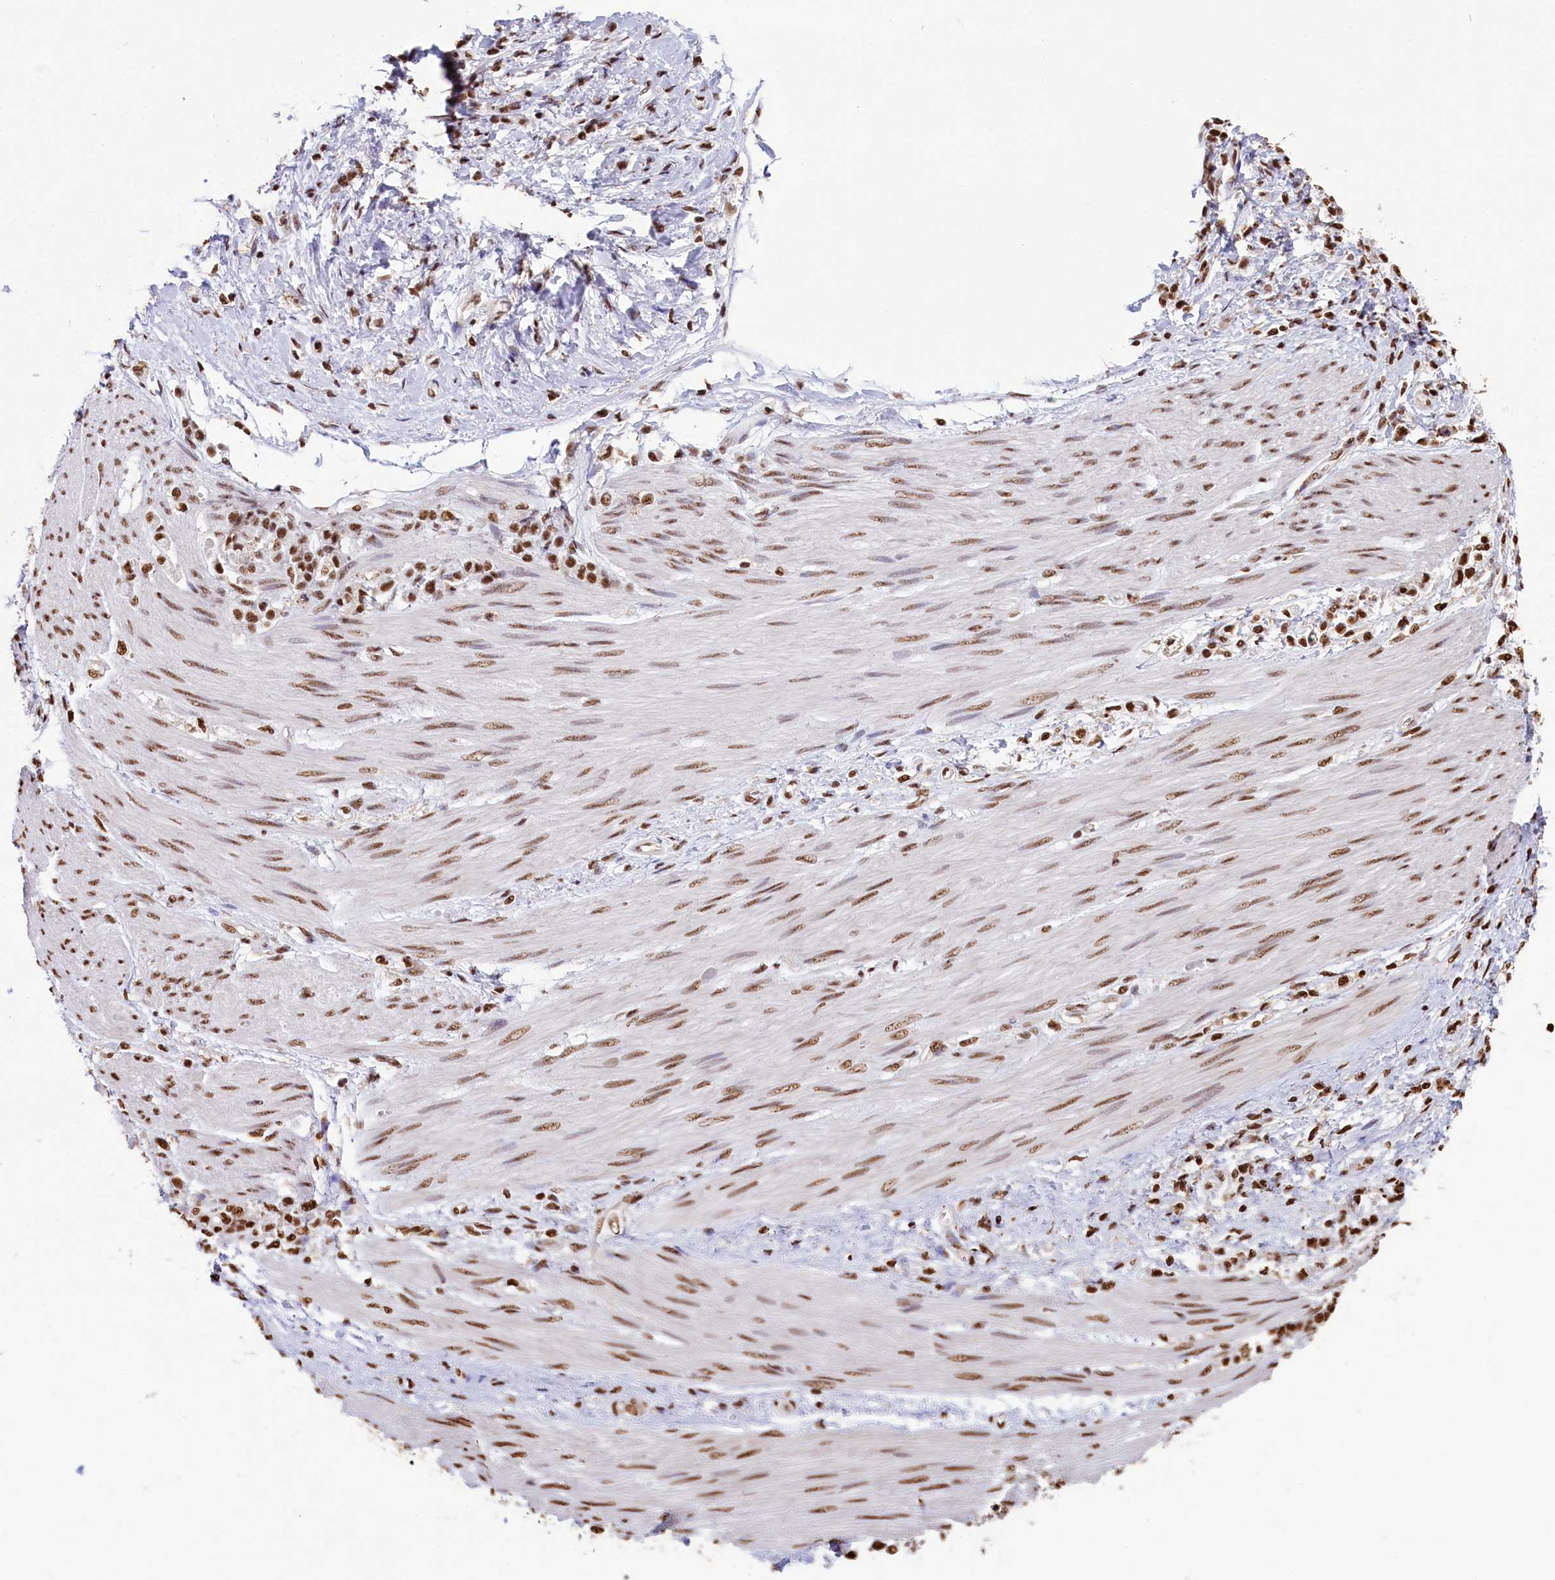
{"staining": {"intensity": "strong", "quantity": ">75%", "location": "nuclear"}, "tissue": "stomach cancer", "cell_type": "Tumor cells", "image_type": "cancer", "snomed": [{"axis": "morphology", "description": "Adenocarcinoma, NOS"}, {"axis": "topography", "description": "Stomach"}], "caption": "A brown stain highlights strong nuclear staining of a protein in human stomach cancer tumor cells.", "gene": "SNRPD2", "patient": {"sex": "female", "age": 60}}